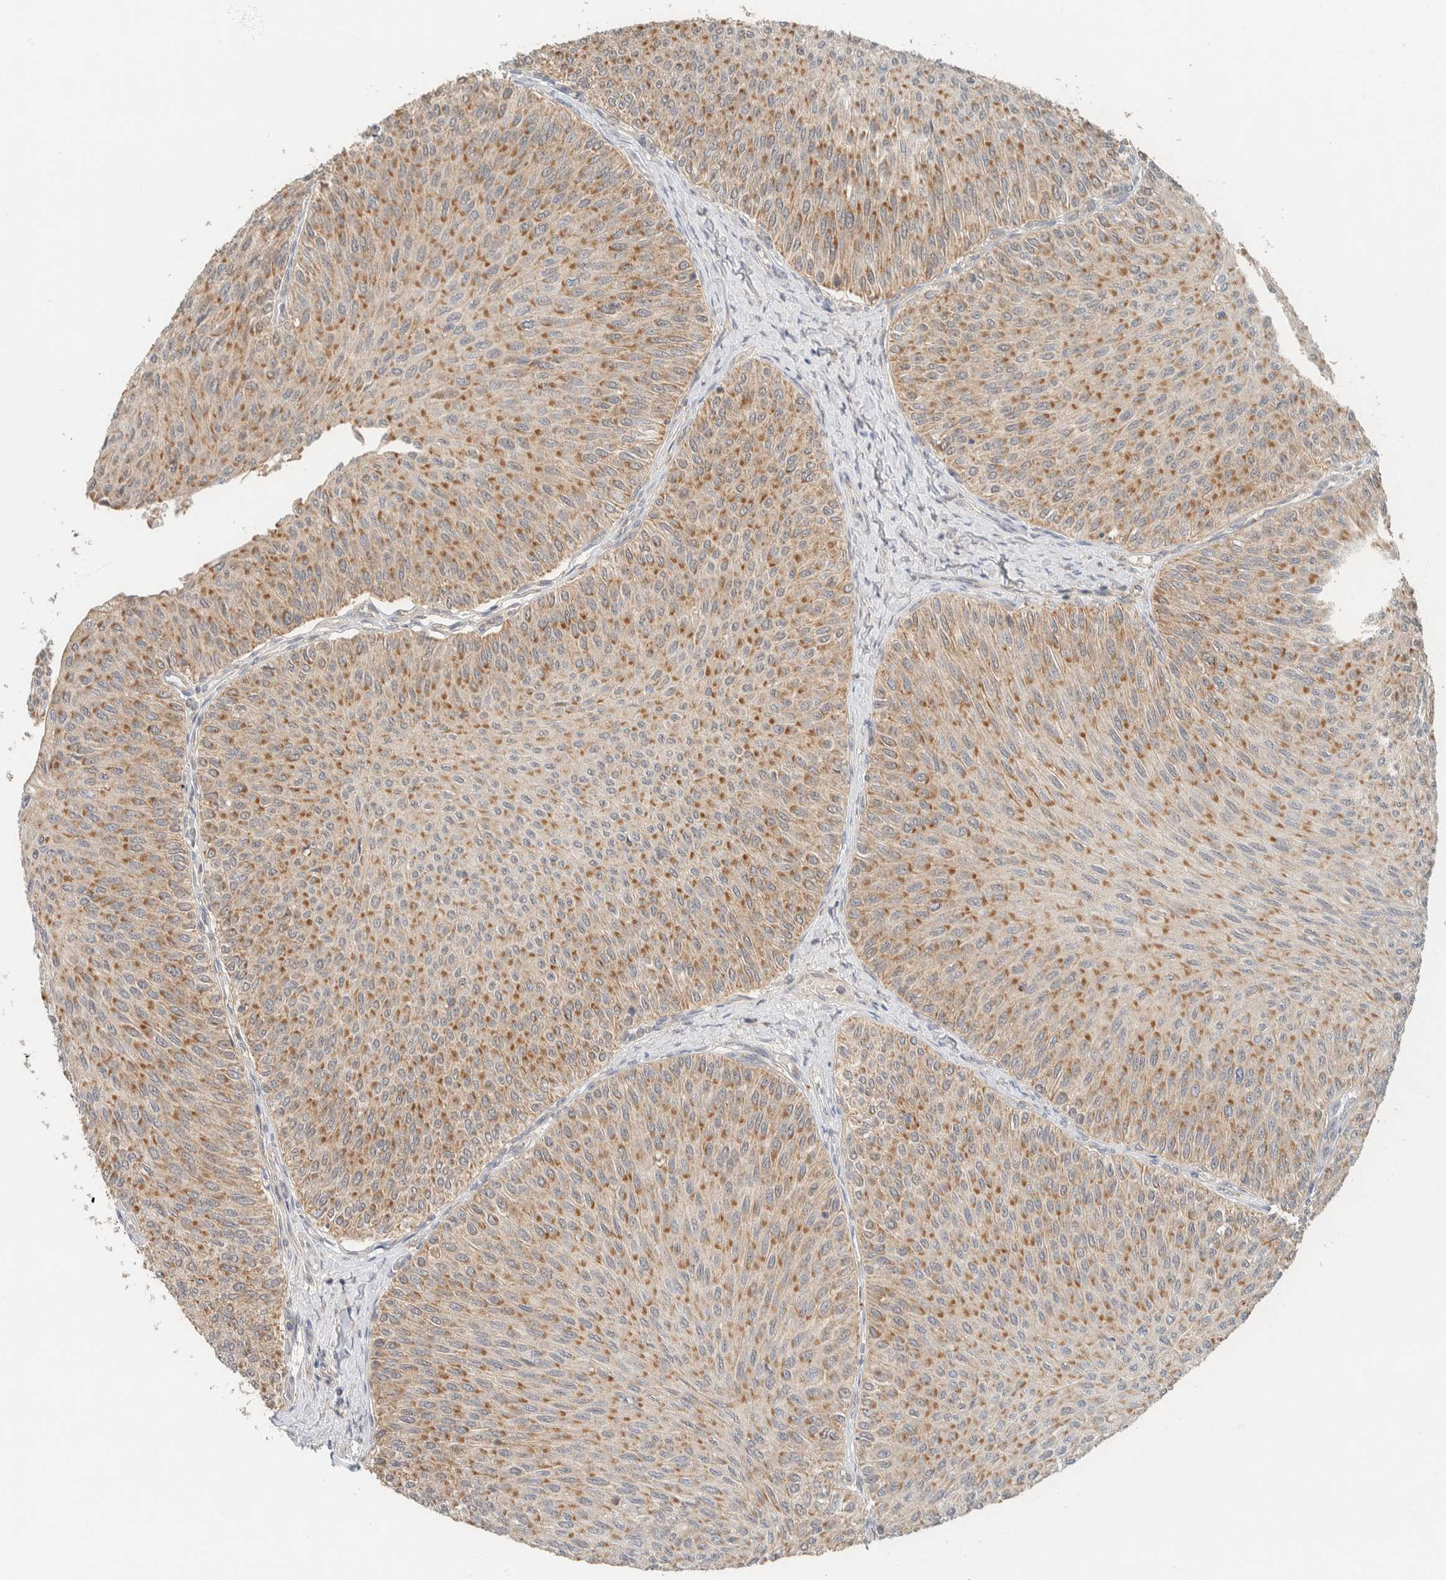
{"staining": {"intensity": "moderate", "quantity": ">75%", "location": "cytoplasmic/membranous"}, "tissue": "urothelial cancer", "cell_type": "Tumor cells", "image_type": "cancer", "snomed": [{"axis": "morphology", "description": "Urothelial carcinoma, Low grade"}, {"axis": "topography", "description": "Urinary bladder"}], "caption": "High-power microscopy captured an immunohistochemistry histopathology image of urothelial carcinoma (low-grade), revealing moderate cytoplasmic/membranous positivity in approximately >75% of tumor cells. The protein of interest is shown in brown color, while the nuclei are stained blue.", "gene": "MRPL41", "patient": {"sex": "male", "age": 78}}